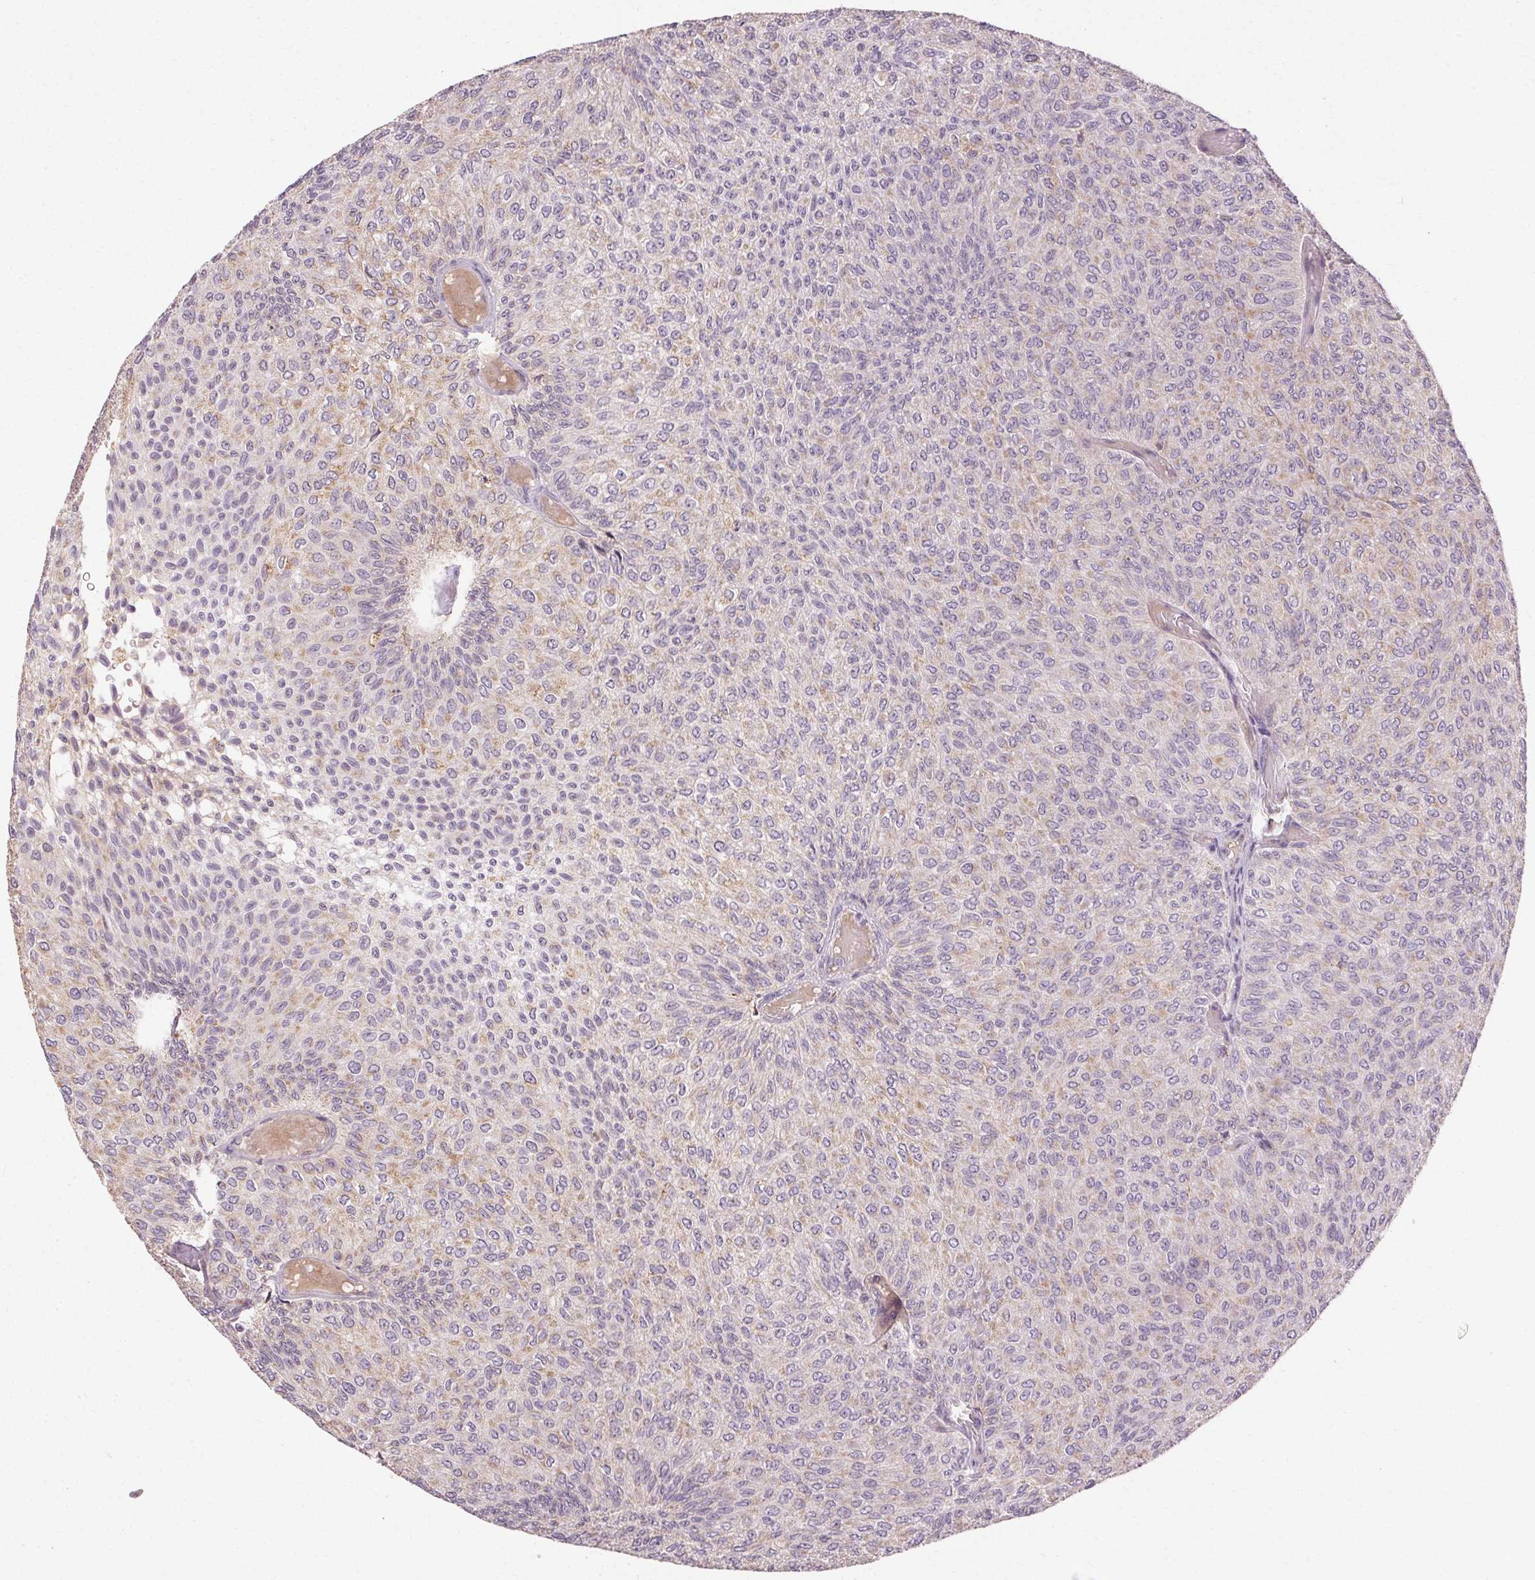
{"staining": {"intensity": "weak", "quantity": "<25%", "location": "cytoplasmic/membranous"}, "tissue": "urothelial cancer", "cell_type": "Tumor cells", "image_type": "cancer", "snomed": [{"axis": "morphology", "description": "Urothelial carcinoma, Low grade"}, {"axis": "topography", "description": "Urinary bladder"}], "caption": "Tumor cells are negative for protein expression in human urothelial cancer.", "gene": "REP15", "patient": {"sex": "male", "age": 78}}